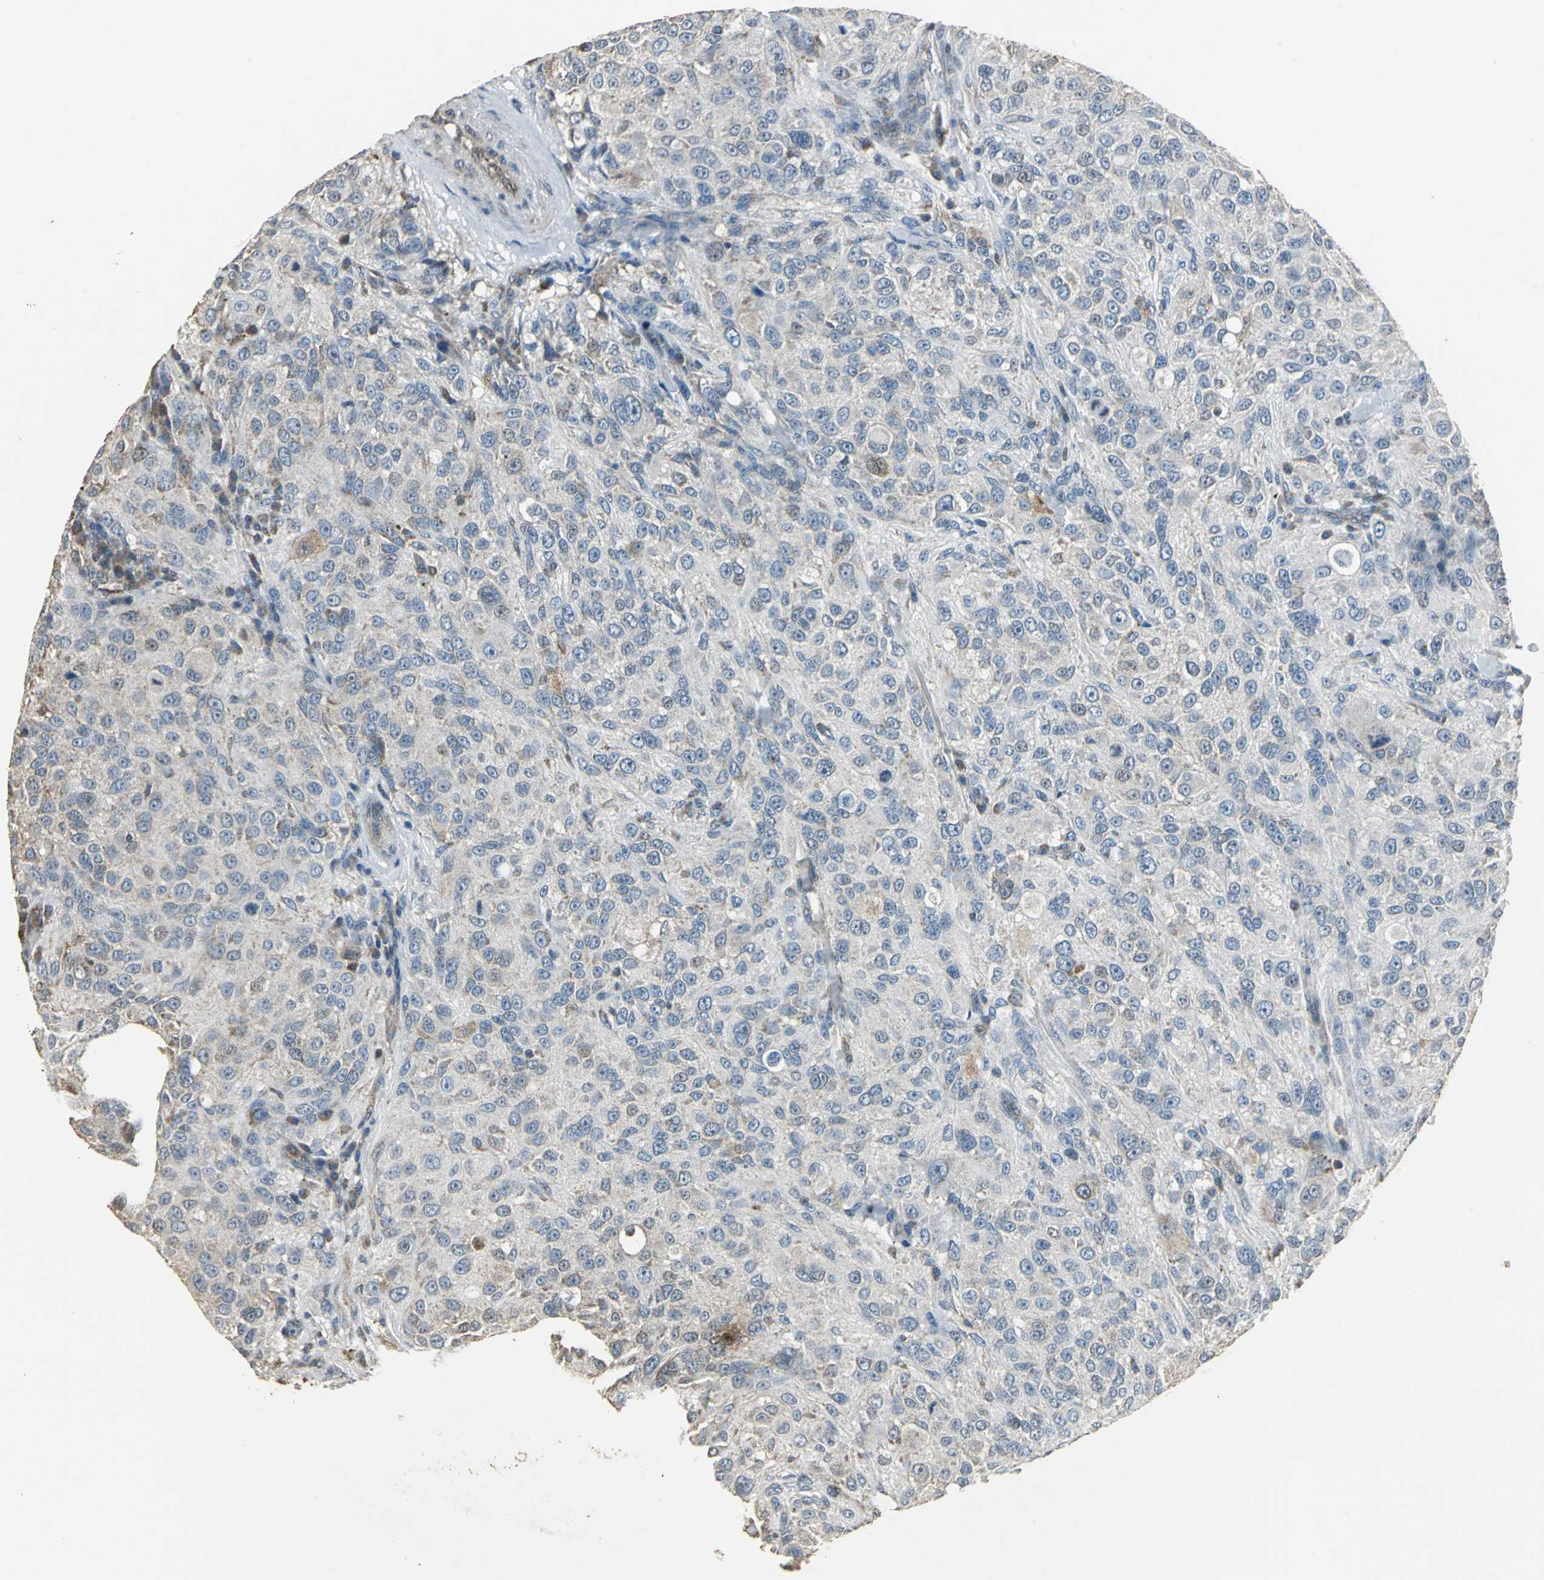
{"staining": {"intensity": "negative", "quantity": "none", "location": "none"}, "tissue": "melanoma", "cell_type": "Tumor cells", "image_type": "cancer", "snomed": [{"axis": "morphology", "description": "Necrosis, NOS"}, {"axis": "morphology", "description": "Malignant melanoma, NOS"}, {"axis": "topography", "description": "Skin"}], "caption": "DAB (3,3'-diaminobenzidine) immunohistochemical staining of malignant melanoma displays no significant staining in tumor cells.", "gene": "DNAJB4", "patient": {"sex": "female", "age": 87}}